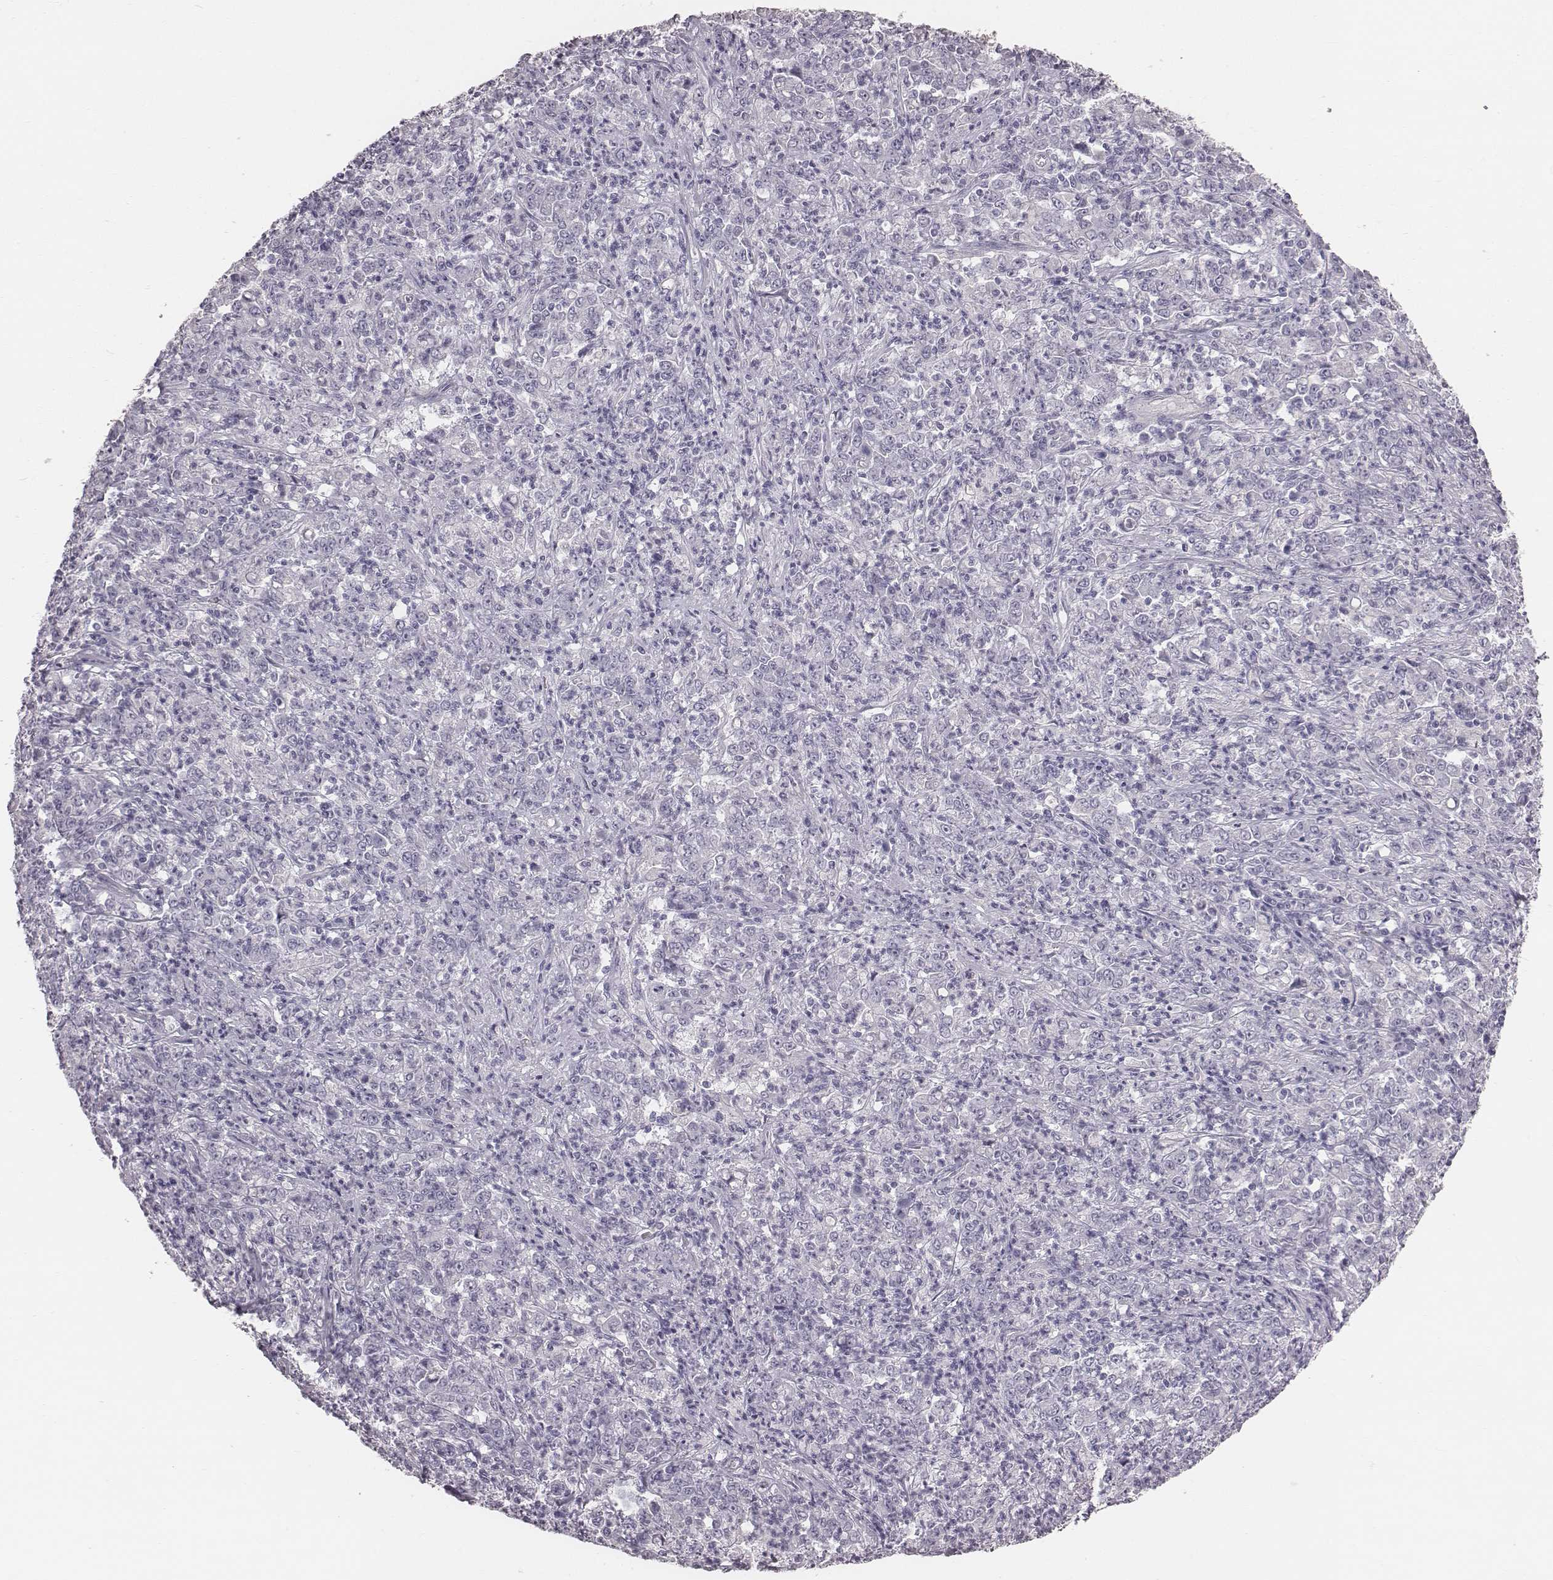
{"staining": {"intensity": "negative", "quantity": "none", "location": "none"}, "tissue": "stomach cancer", "cell_type": "Tumor cells", "image_type": "cancer", "snomed": [{"axis": "morphology", "description": "Adenocarcinoma, NOS"}, {"axis": "topography", "description": "Stomach, lower"}], "caption": "This is a image of IHC staining of adenocarcinoma (stomach), which shows no positivity in tumor cells.", "gene": "C6orf58", "patient": {"sex": "female", "age": 71}}